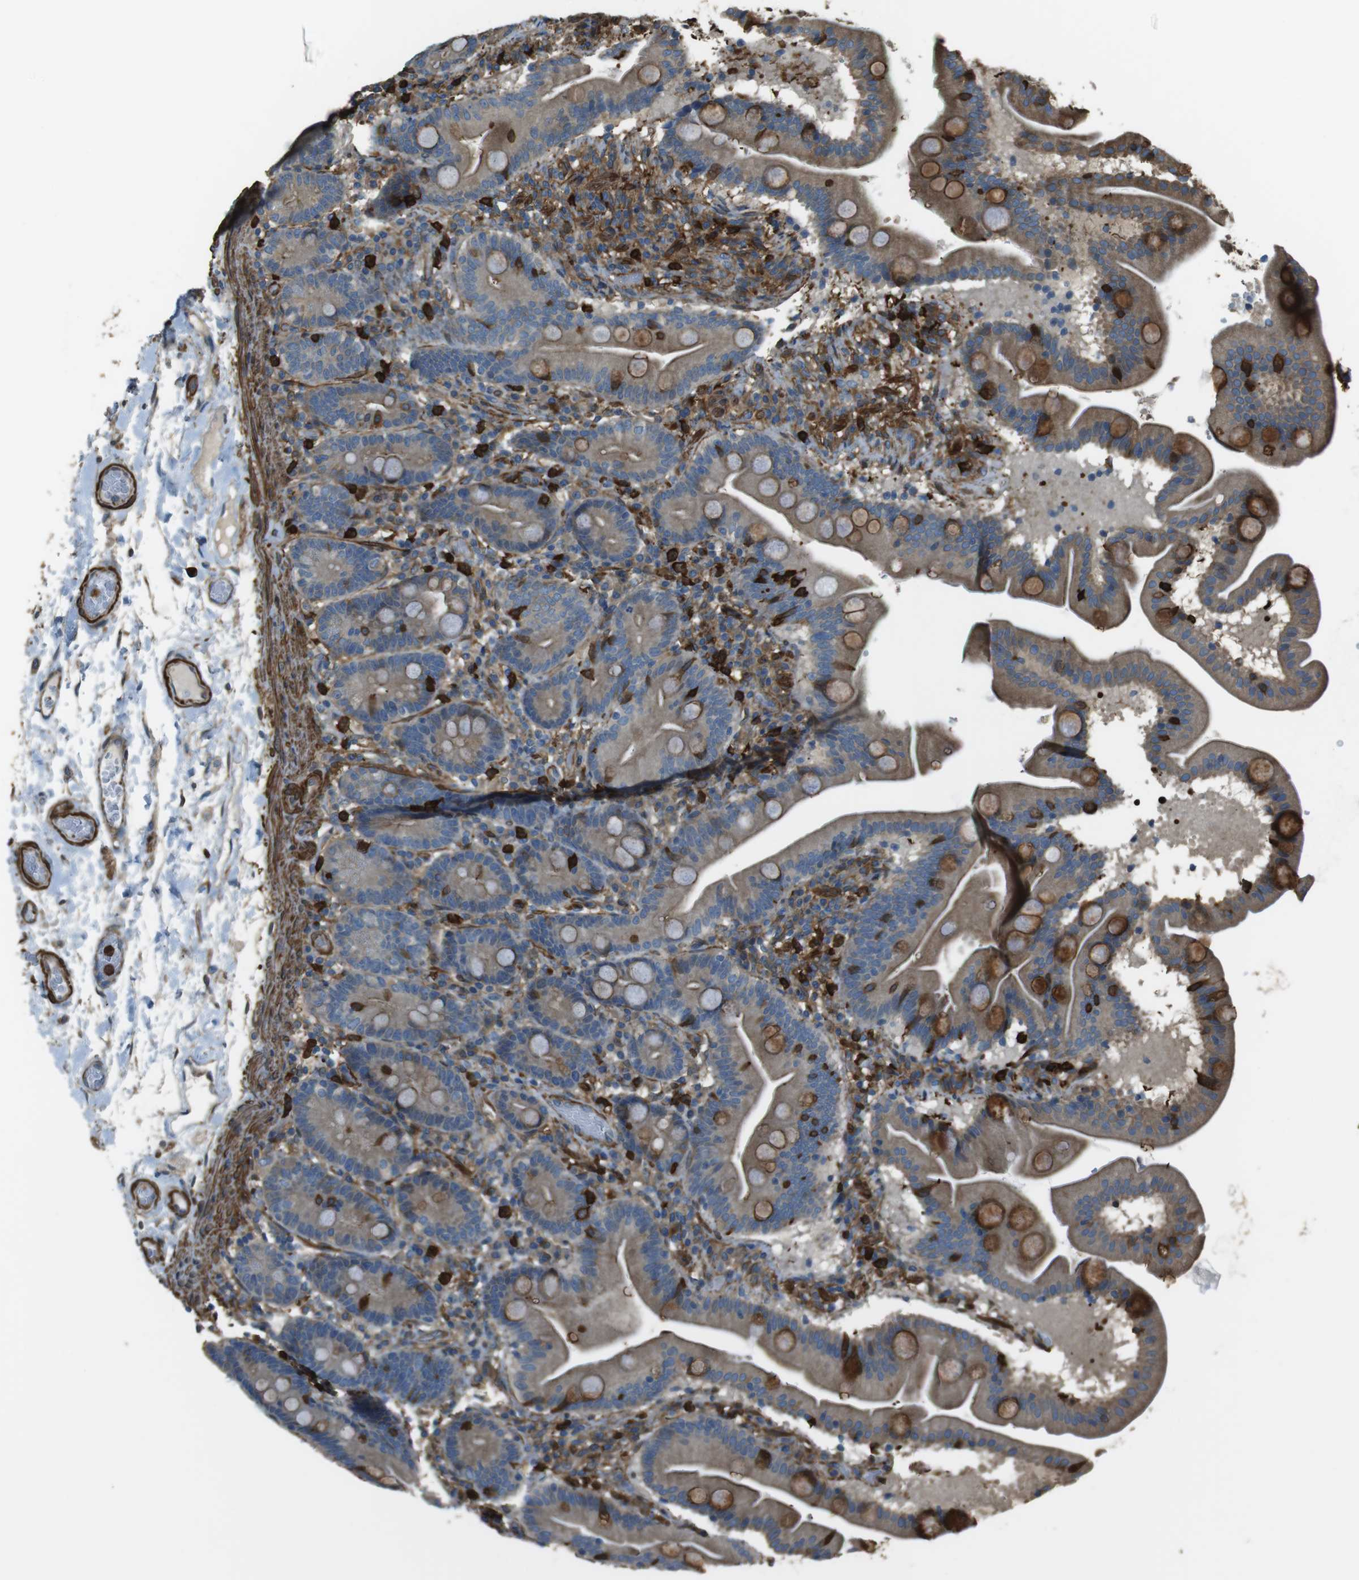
{"staining": {"intensity": "weak", "quantity": ">75%", "location": "cytoplasmic/membranous"}, "tissue": "duodenum", "cell_type": "Glandular cells", "image_type": "normal", "snomed": [{"axis": "morphology", "description": "Normal tissue, NOS"}, {"axis": "topography", "description": "Duodenum"}], "caption": "Brown immunohistochemical staining in unremarkable duodenum shows weak cytoplasmic/membranous expression in about >75% of glandular cells.", "gene": "SFT2D1", "patient": {"sex": "male", "age": 54}}